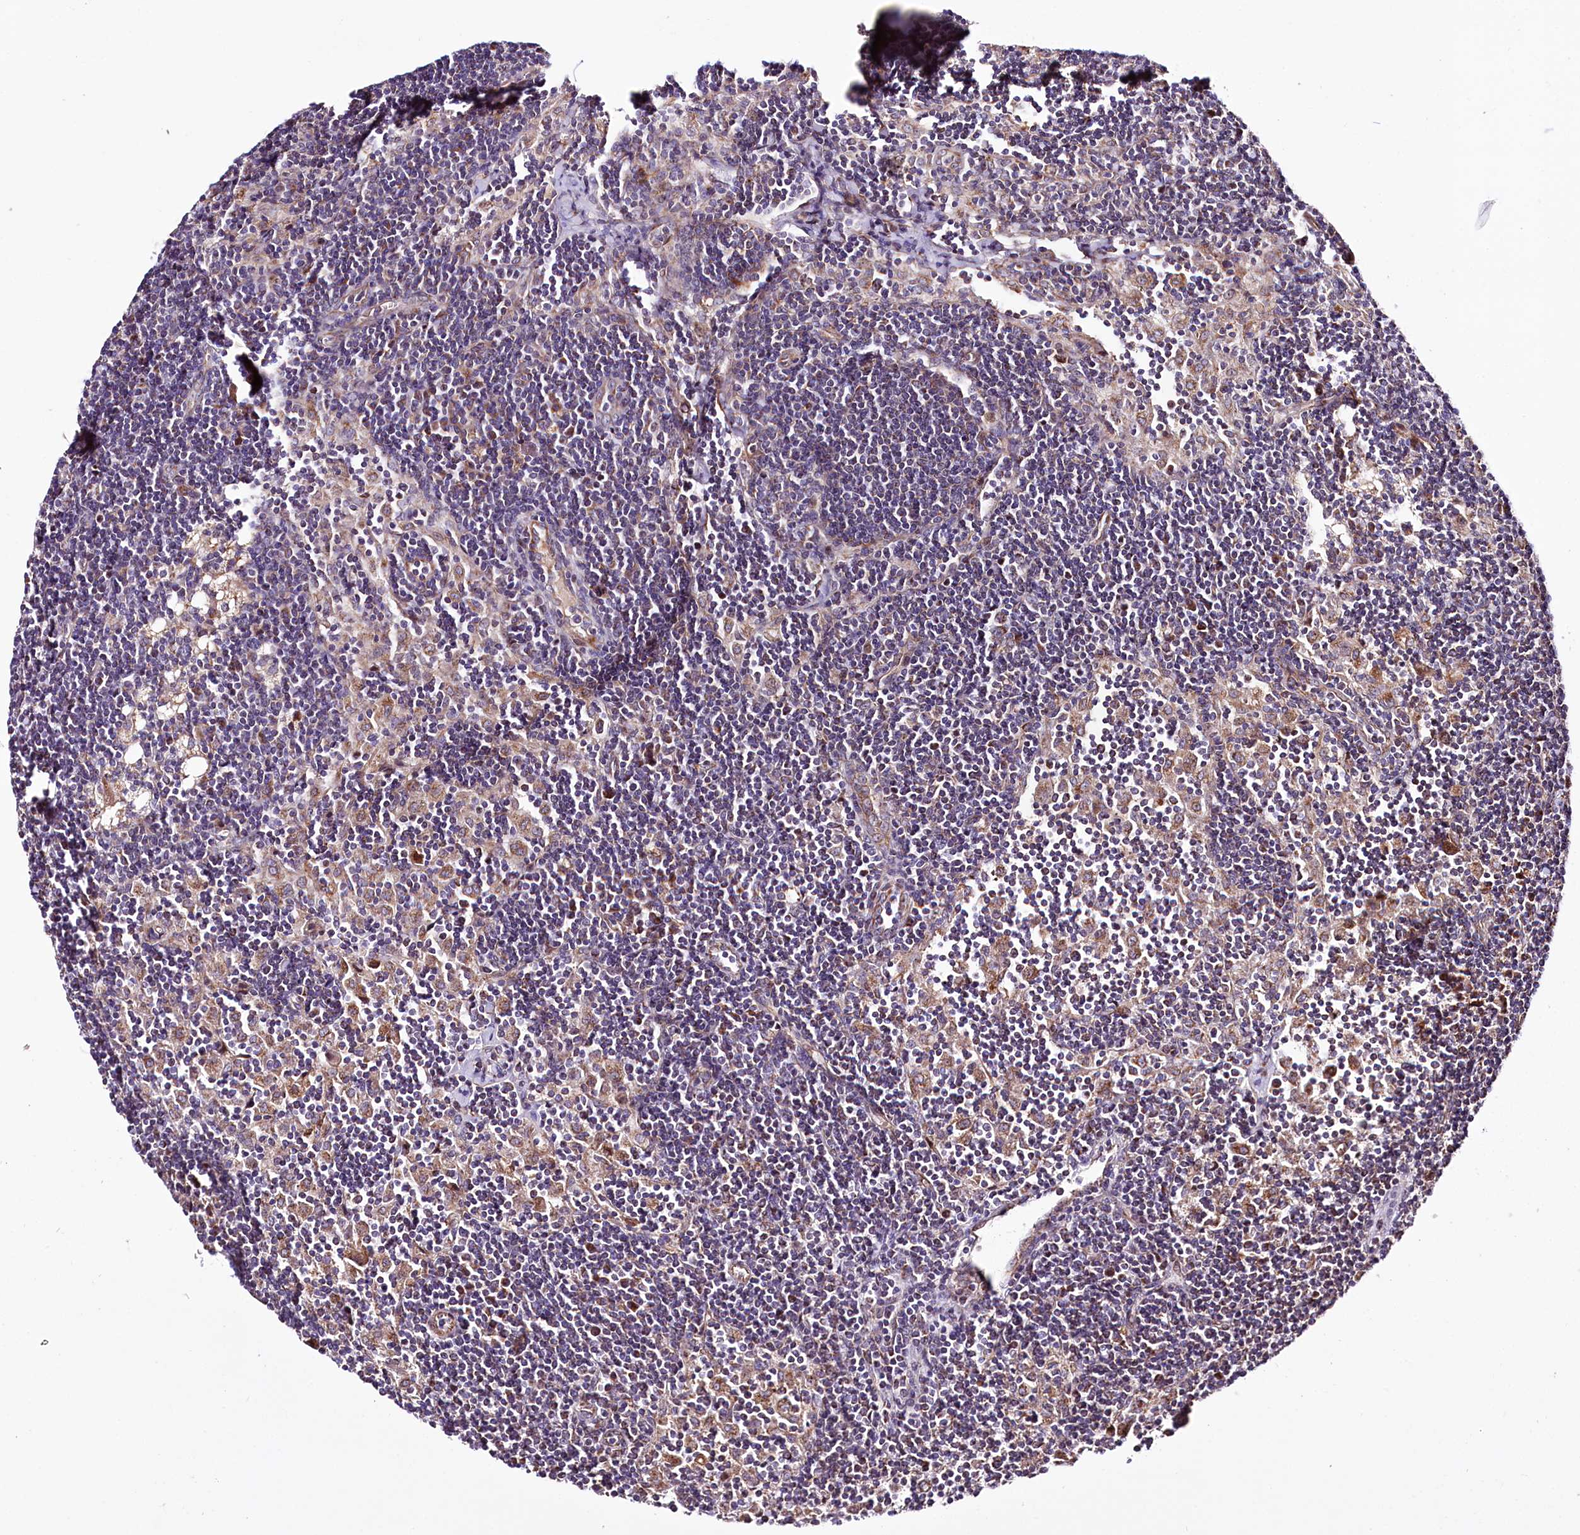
{"staining": {"intensity": "moderate", "quantity": "25%-75%", "location": "cytoplasmic/membranous"}, "tissue": "lymph node", "cell_type": "Germinal center cells", "image_type": "normal", "snomed": [{"axis": "morphology", "description": "Normal tissue, NOS"}, {"axis": "topography", "description": "Lymph node"}], "caption": "Protein staining displays moderate cytoplasmic/membranous positivity in about 25%-75% of germinal center cells in normal lymph node. Nuclei are stained in blue.", "gene": "ST7", "patient": {"sex": "male", "age": 24}}